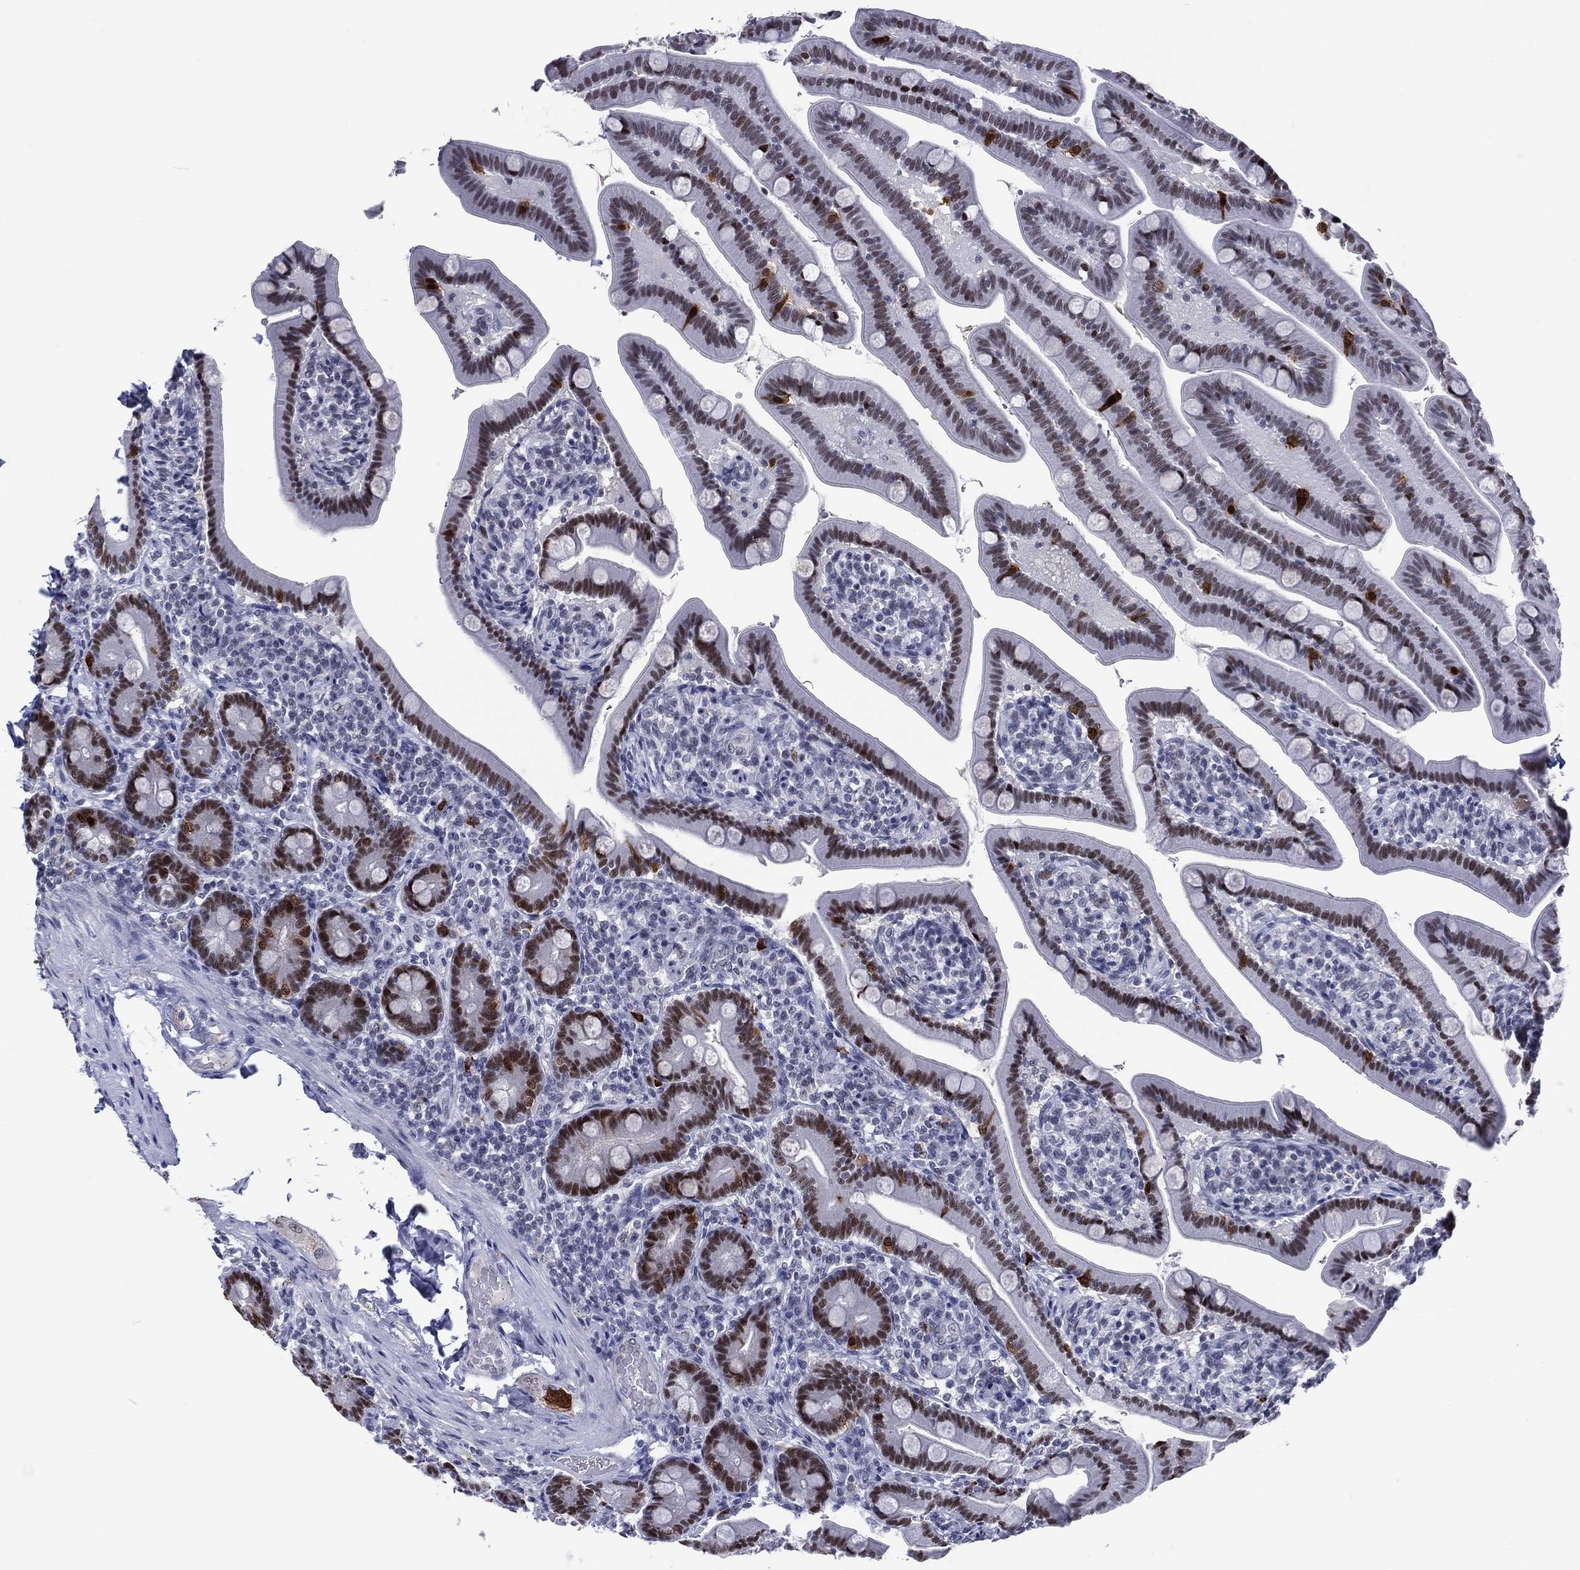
{"staining": {"intensity": "strong", "quantity": "25%-75%", "location": "nuclear"}, "tissue": "small intestine", "cell_type": "Glandular cells", "image_type": "normal", "snomed": [{"axis": "morphology", "description": "Normal tissue, NOS"}, {"axis": "topography", "description": "Small intestine"}], "caption": "Immunohistochemical staining of unremarkable small intestine exhibits high levels of strong nuclear positivity in about 25%-75% of glandular cells.", "gene": "GATA6", "patient": {"sex": "male", "age": 66}}